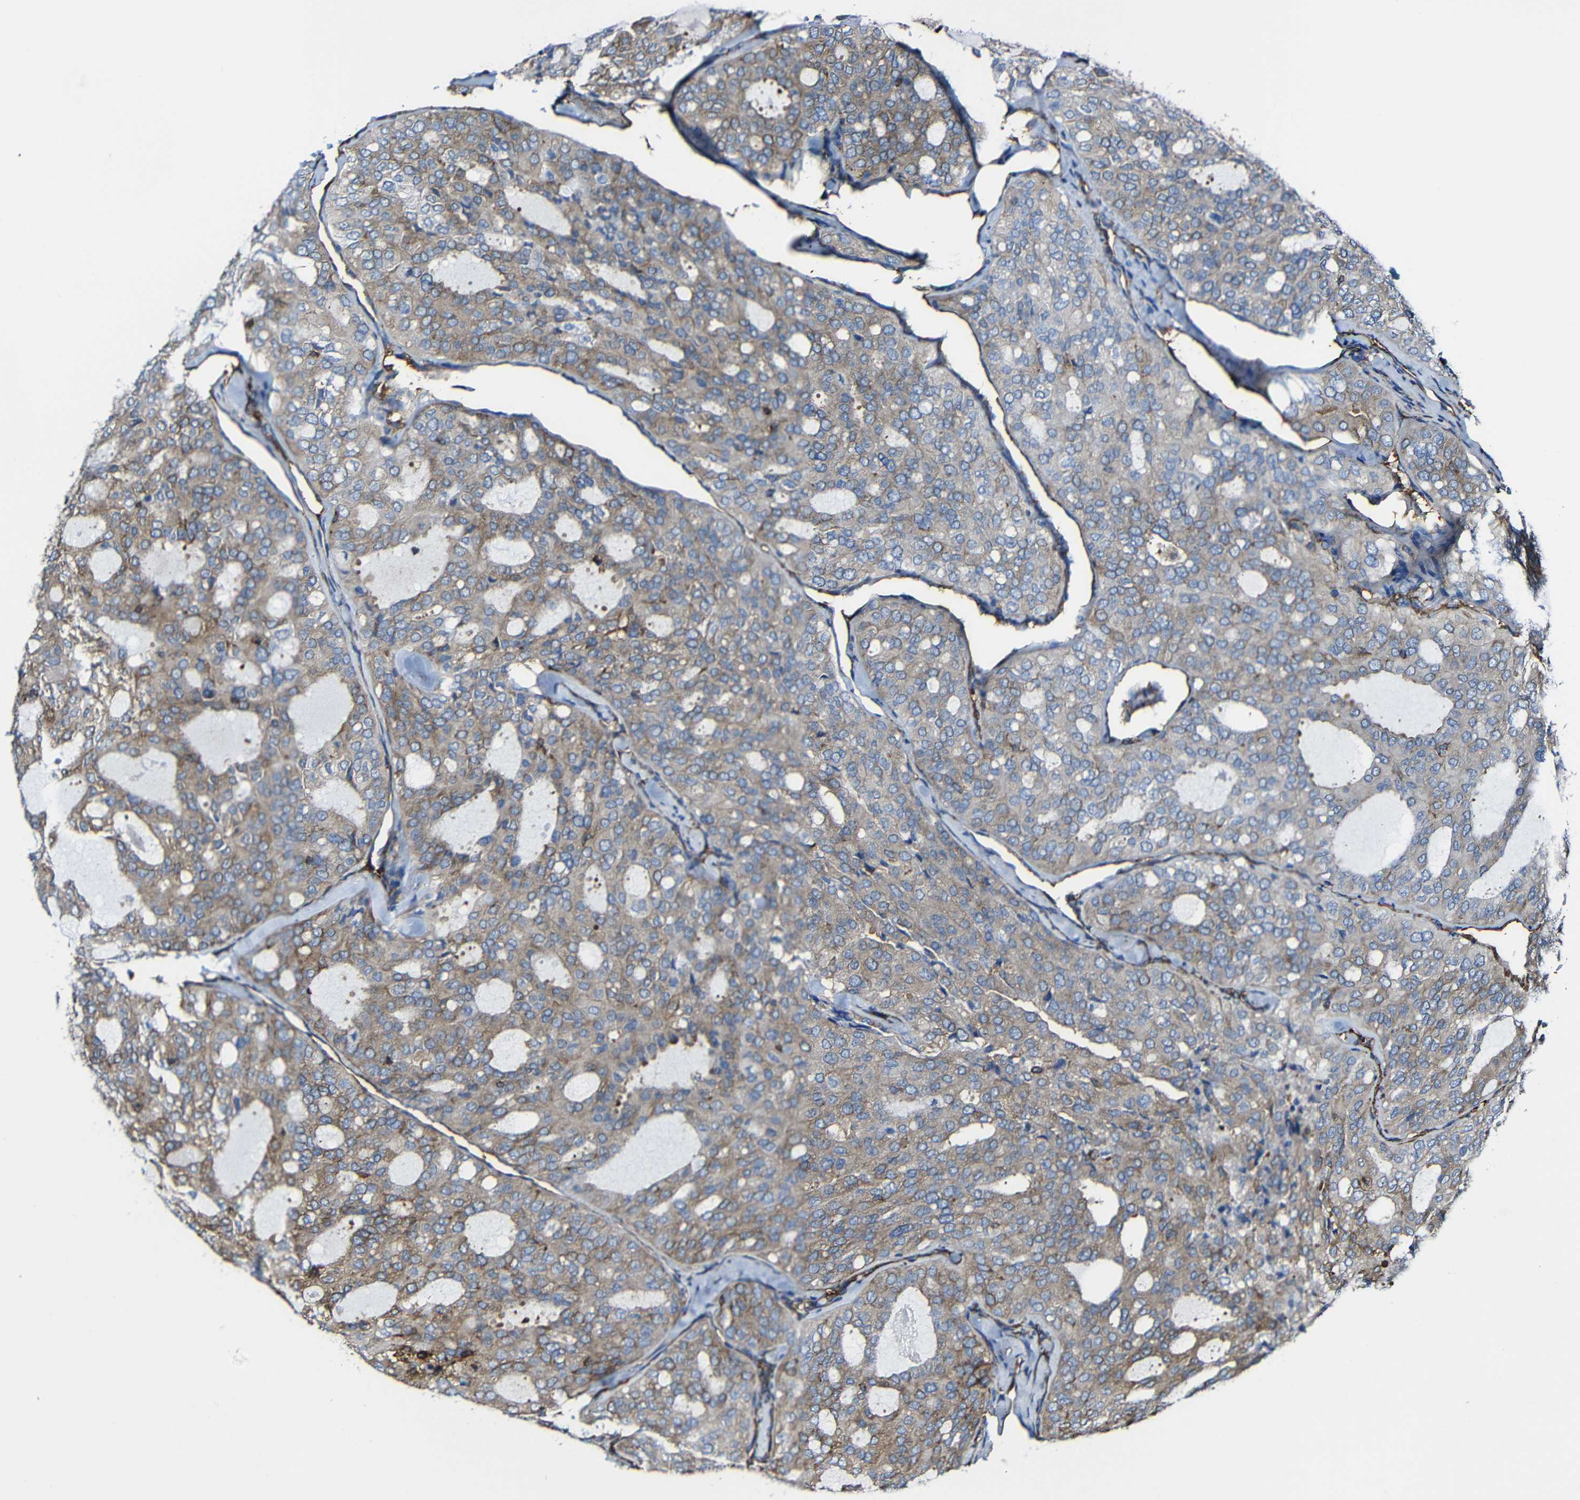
{"staining": {"intensity": "weak", "quantity": "25%-75%", "location": "cytoplasmic/membranous"}, "tissue": "thyroid cancer", "cell_type": "Tumor cells", "image_type": "cancer", "snomed": [{"axis": "morphology", "description": "Follicular adenoma carcinoma, NOS"}, {"axis": "topography", "description": "Thyroid gland"}], "caption": "Follicular adenoma carcinoma (thyroid) stained with DAB immunohistochemistry (IHC) demonstrates low levels of weak cytoplasmic/membranous expression in about 25%-75% of tumor cells. (DAB (3,3'-diaminobenzidine) IHC with brightfield microscopy, high magnification).", "gene": "MSN", "patient": {"sex": "male", "age": 75}}